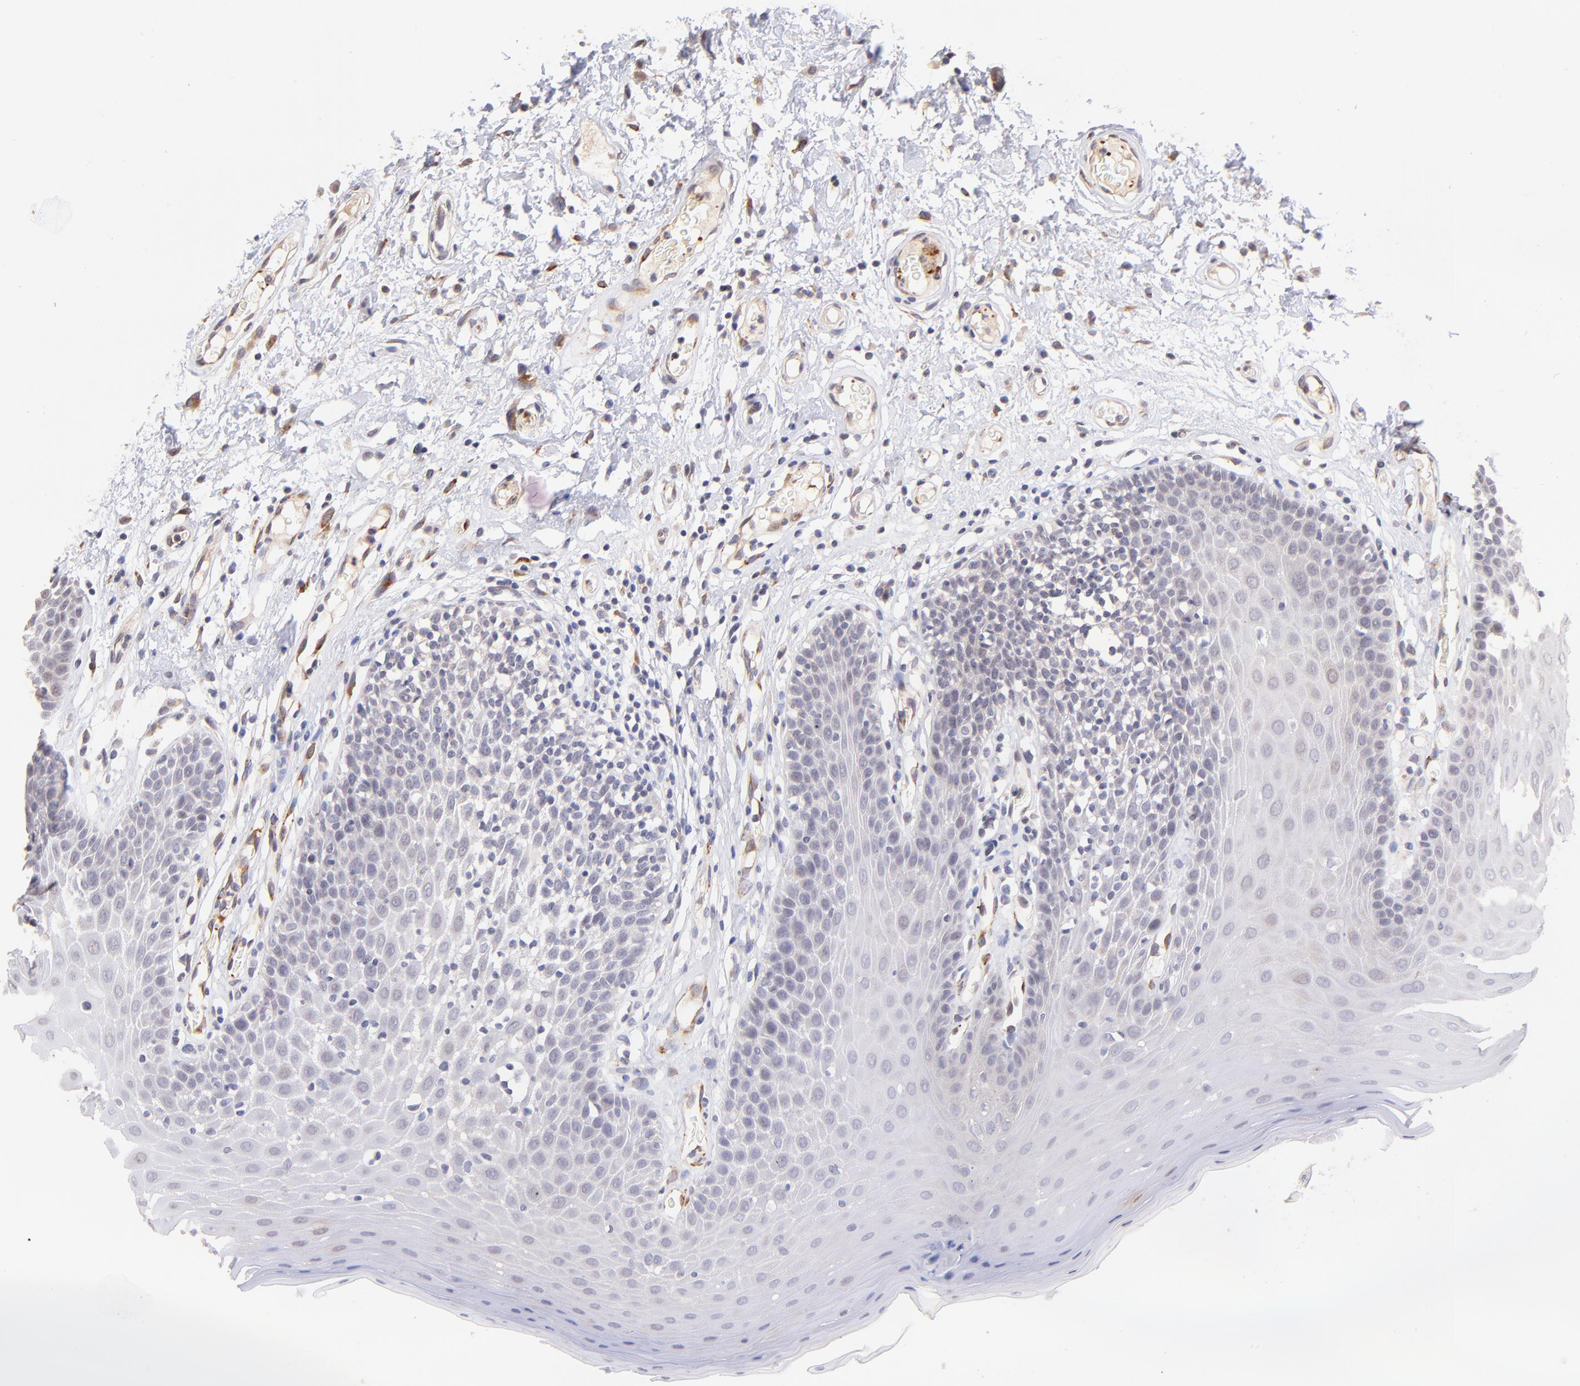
{"staining": {"intensity": "negative", "quantity": "none", "location": "none"}, "tissue": "oral mucosa", "cell_type": "Squamous epithelial cells", "image_type": "normal", "snomed": [{"axis": "morphology", "description": "Normal tissue, NOS"}, {"axis": "morphology", "description": "Squamous cell carcinoma, NOS"}, {"axis": "topography", "description": "Skeletal muscle"}, {"axis": "topography", "description": "Oral tissue"}, {"axis": "topography", "description": "Head-Neck"}], "caption": "IHC image of normal oral mucosa: human oral mucosa stained with DAB (3,3'-diaminobenzidine) reveals no significant protein positivity in squamous epithelial cells.", "gene": "SPARC", "patient": {"sex": "male", "age": 71}}